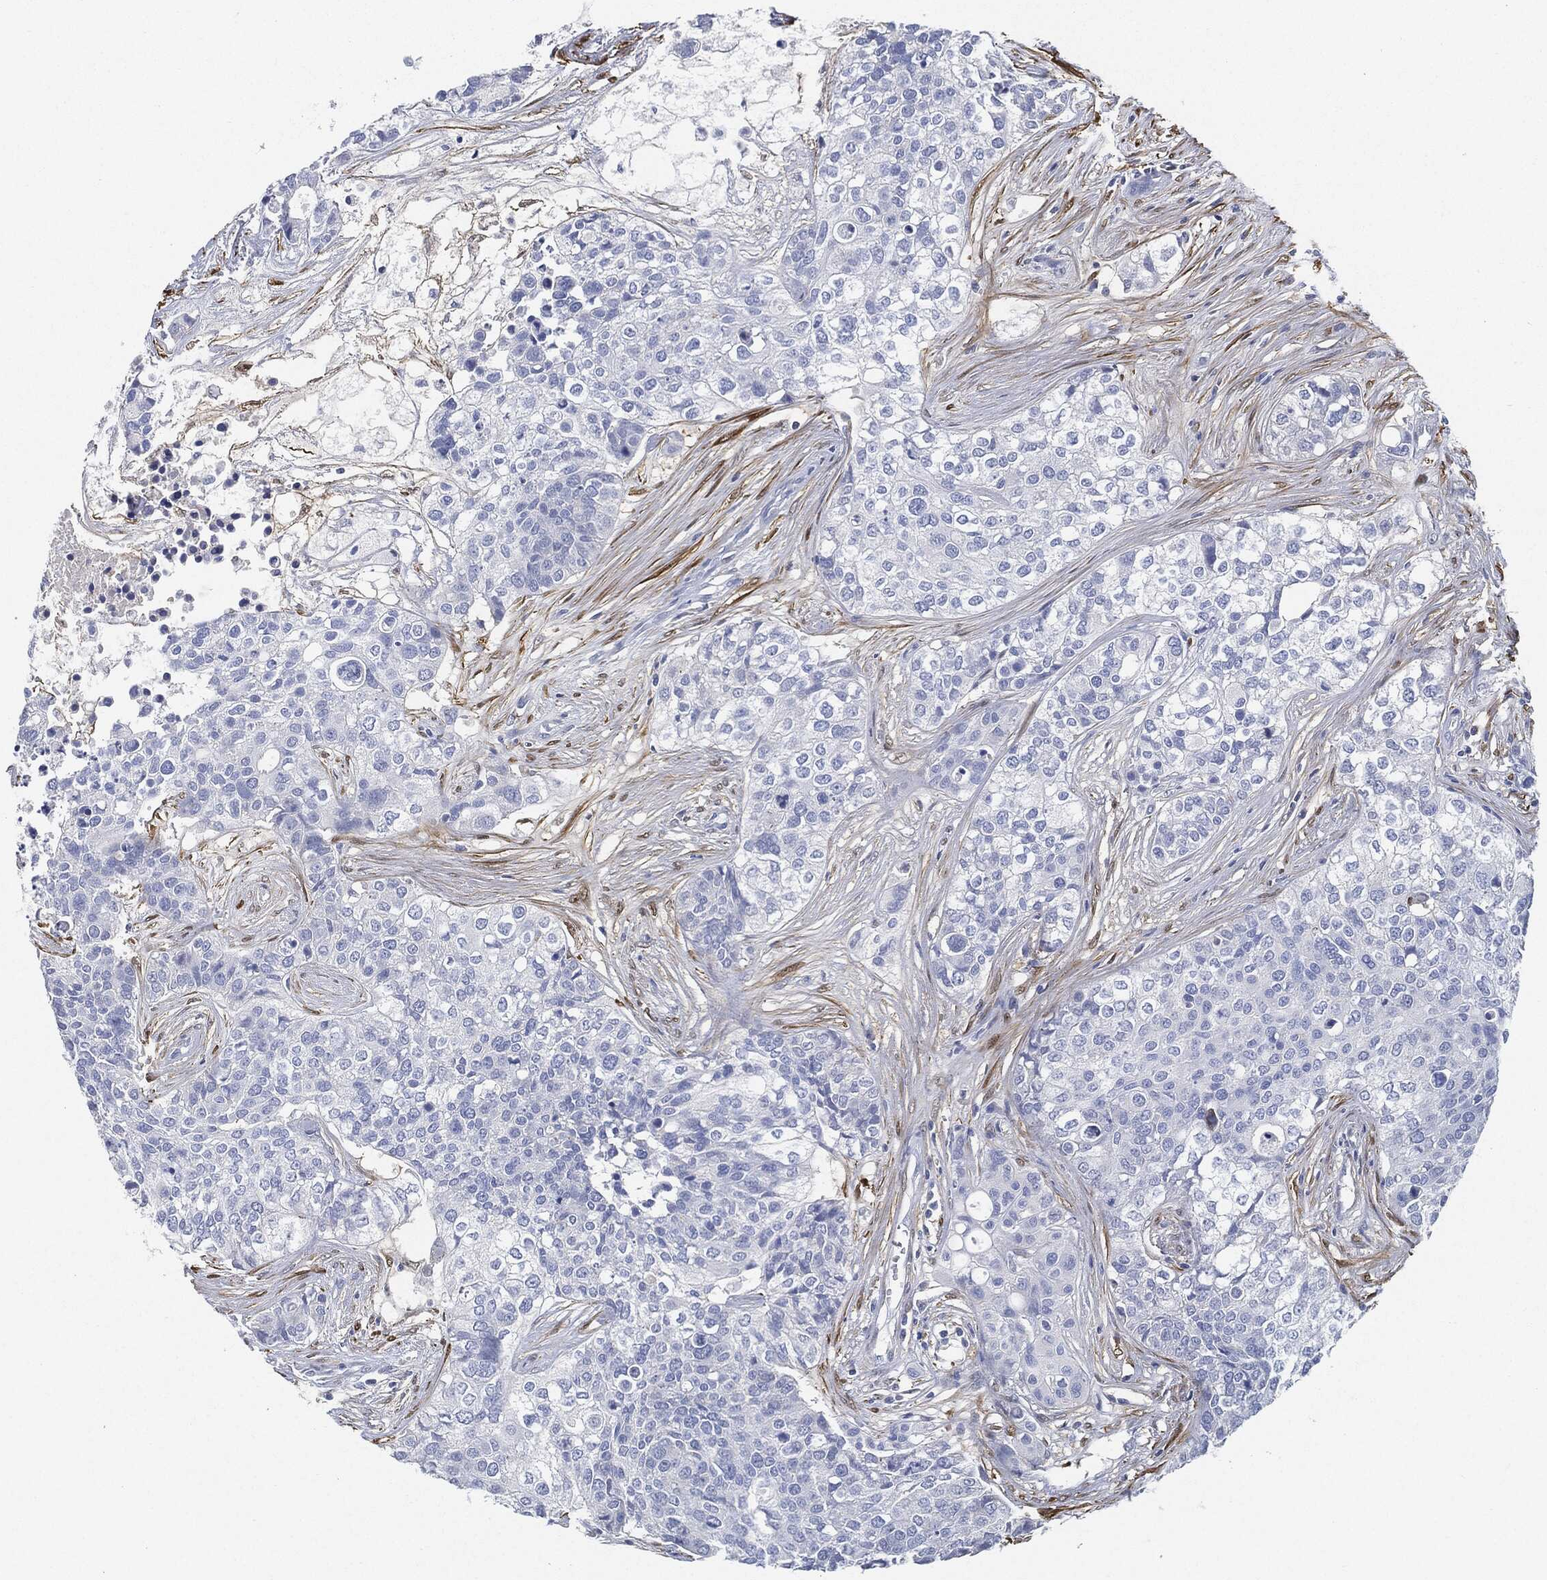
{"staining": {"intensity": "negative", "quantity": "none", "location": "none"}, "tissue": "carcinoid", "cell_type": "Tumor cells", "image_type": "cancer", "snomed": [{"axis": "morphology", "description": "Carcinoid, malignant, NOS"}, {"axis": "topography", "description": "Colon"}], "caption": "Immunohistochemistry micrograph of neoplastic tissue: carcinoid (malignant) stained with DAB exhibits no significant protein positivity in tumor cells.", "gene": "TAGLN", "patient": {"sex": "male", "age": 81}}